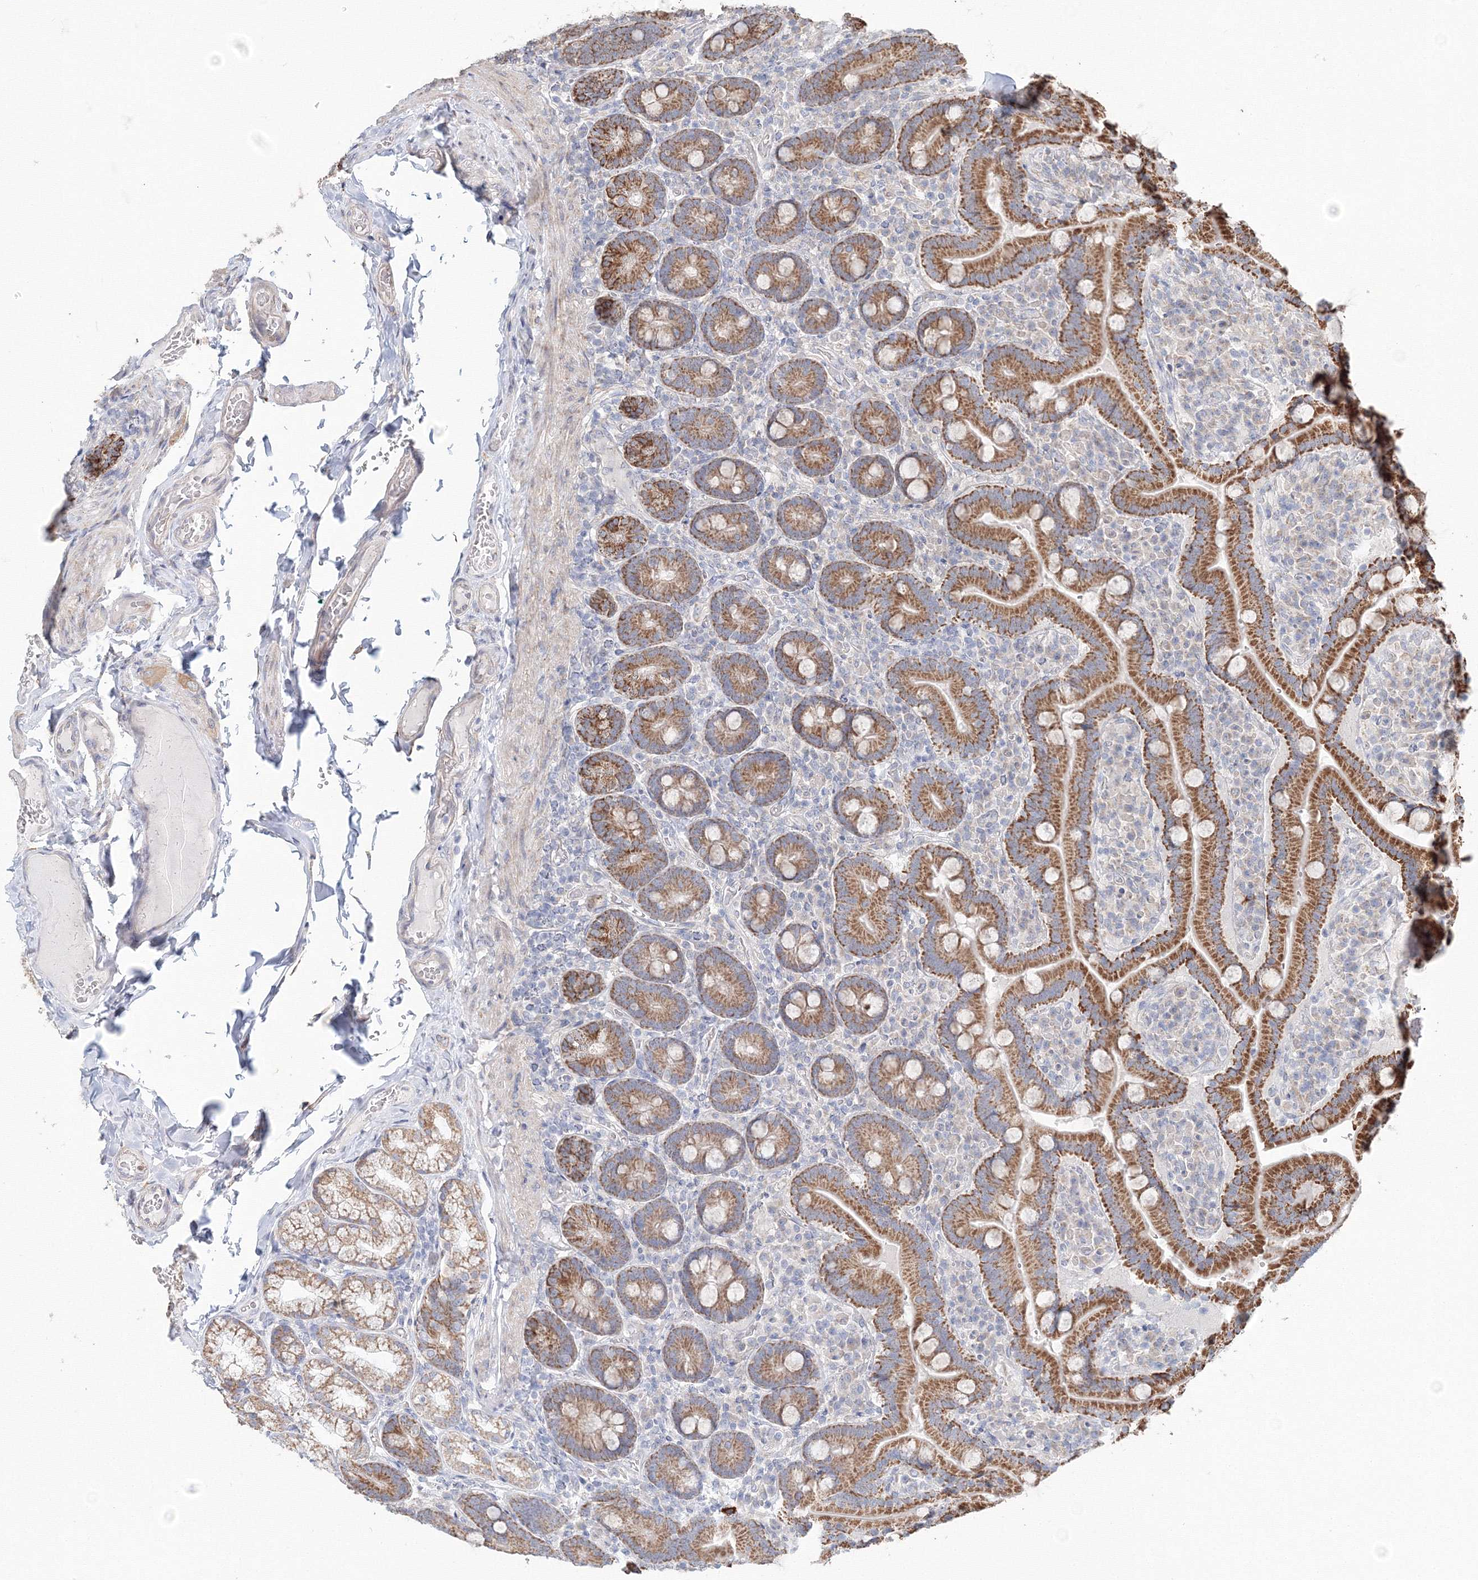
{"staining": {"intensity": "moderate", "quantity": ">75%", "location": "cytoplasmic/membranous"}, "tissue": "duodenum", "cell_type": "Glandular cells", "image_type": "normal", "snomed": [{"axis": "morphology", "description": "Normal tissue, NOS"}, {"axis": "topography", "description": "Duodenum"}], "caption": "Immunohistochemical staining of normal duodenum shows moderate cytoplasmic/membranous protein positivity in approximately >75% of glandular cells. The staining was performed using DAB (3,3'-diaminobenzidine), with brown indicating positive protein expression. Nuclei are stained blue with hematoxylin.", "gene": "DHRS12", "patient": {"sex": "female", "age": 62}}